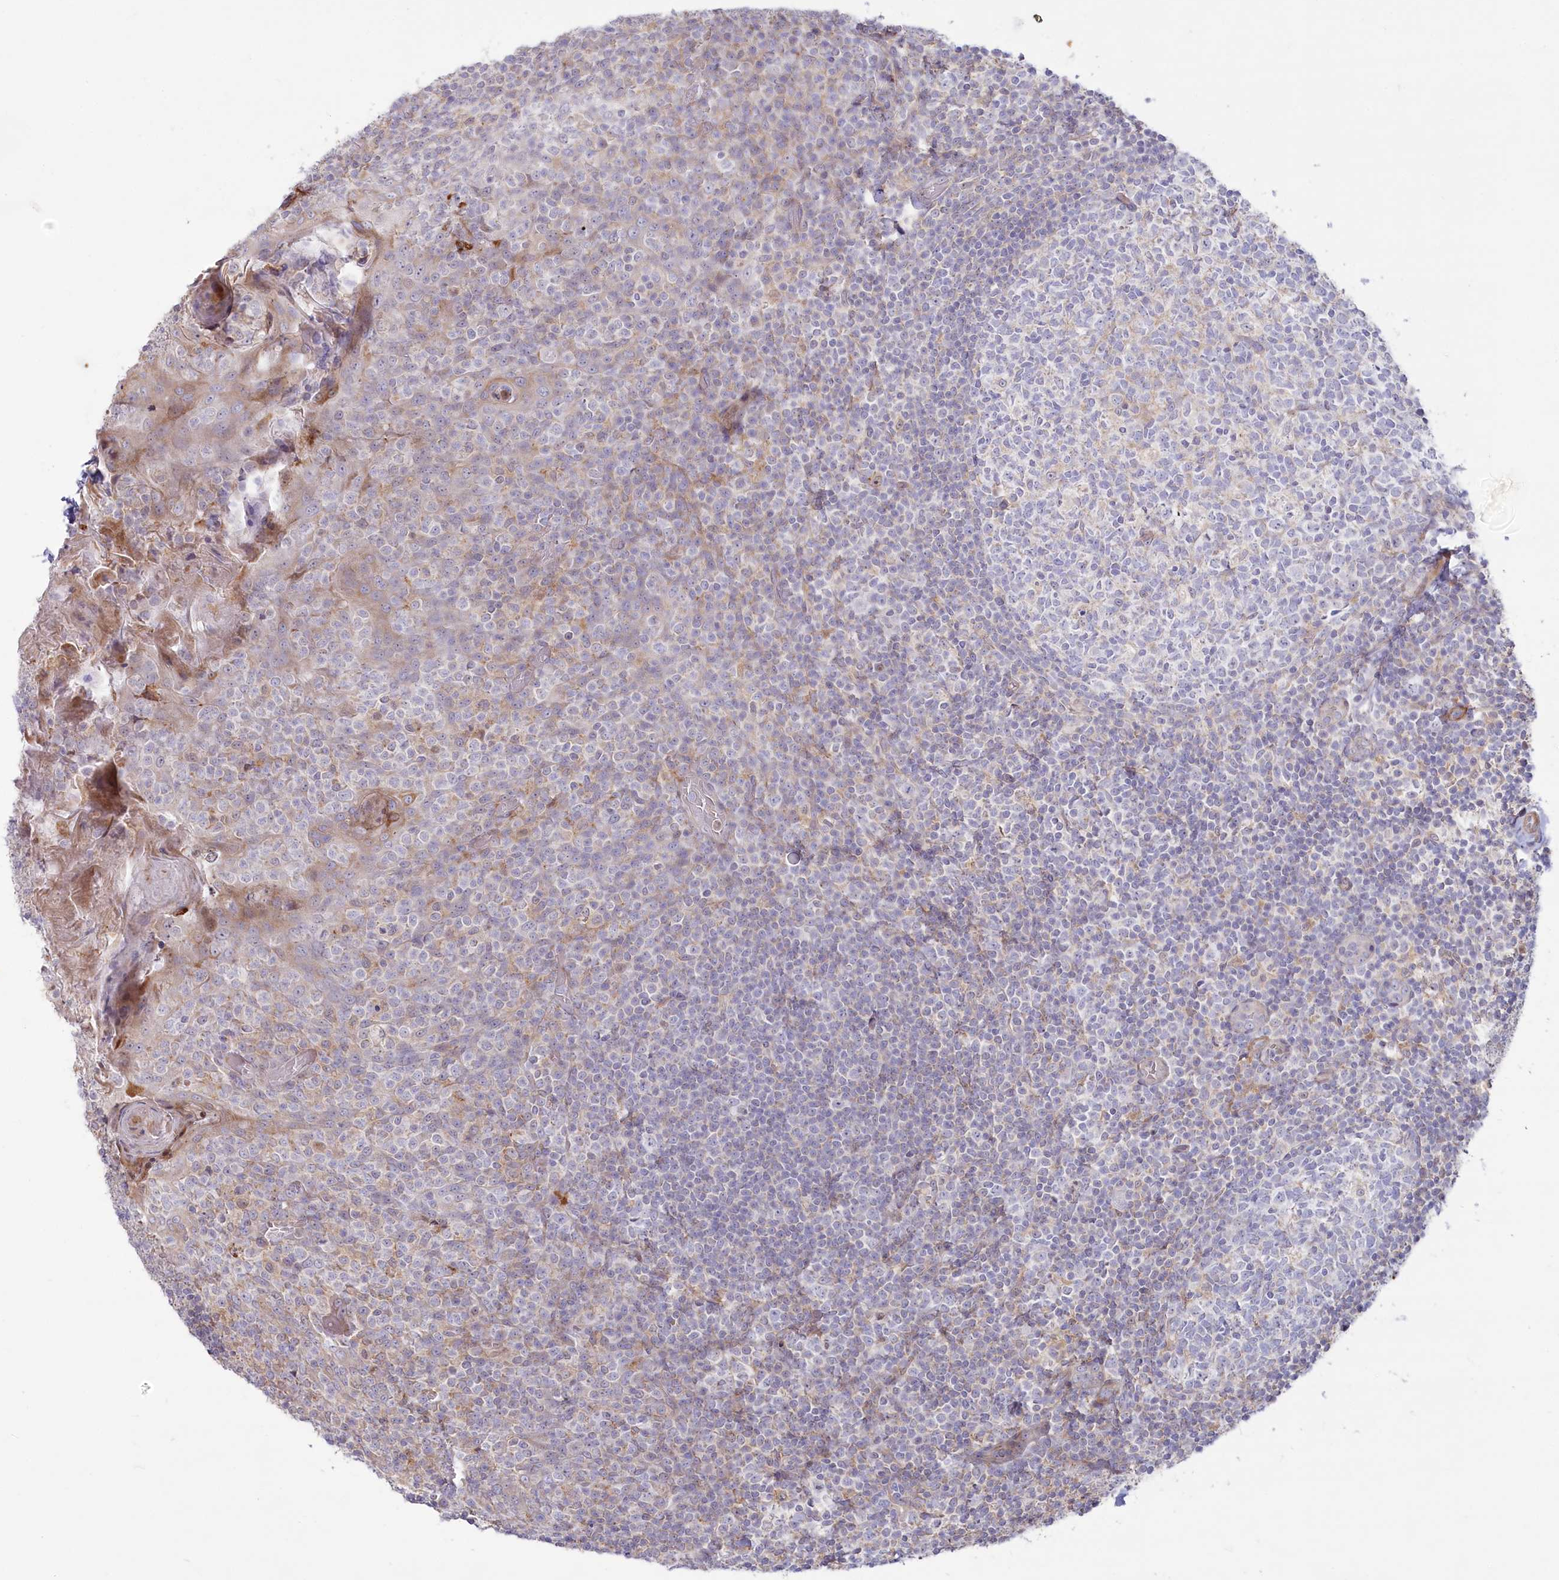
{"staining": {"intensity": "negative", "quantity": "none", "location": "none"}, "tissue": "tonsil", "cell_type": "Germinal center cells", "image_type": "normal", "snomed": [{"axis": "morphology", "description": "Normal tissue, NOS"}, {"axis": "topography", "description": "Tonsil"}], "caption": "Human tonsil stained for a protein using IHC exhibits no staining in germinal center cells.", "gene": "MTG1", "patient": {"sex": "female", "age": 19}}